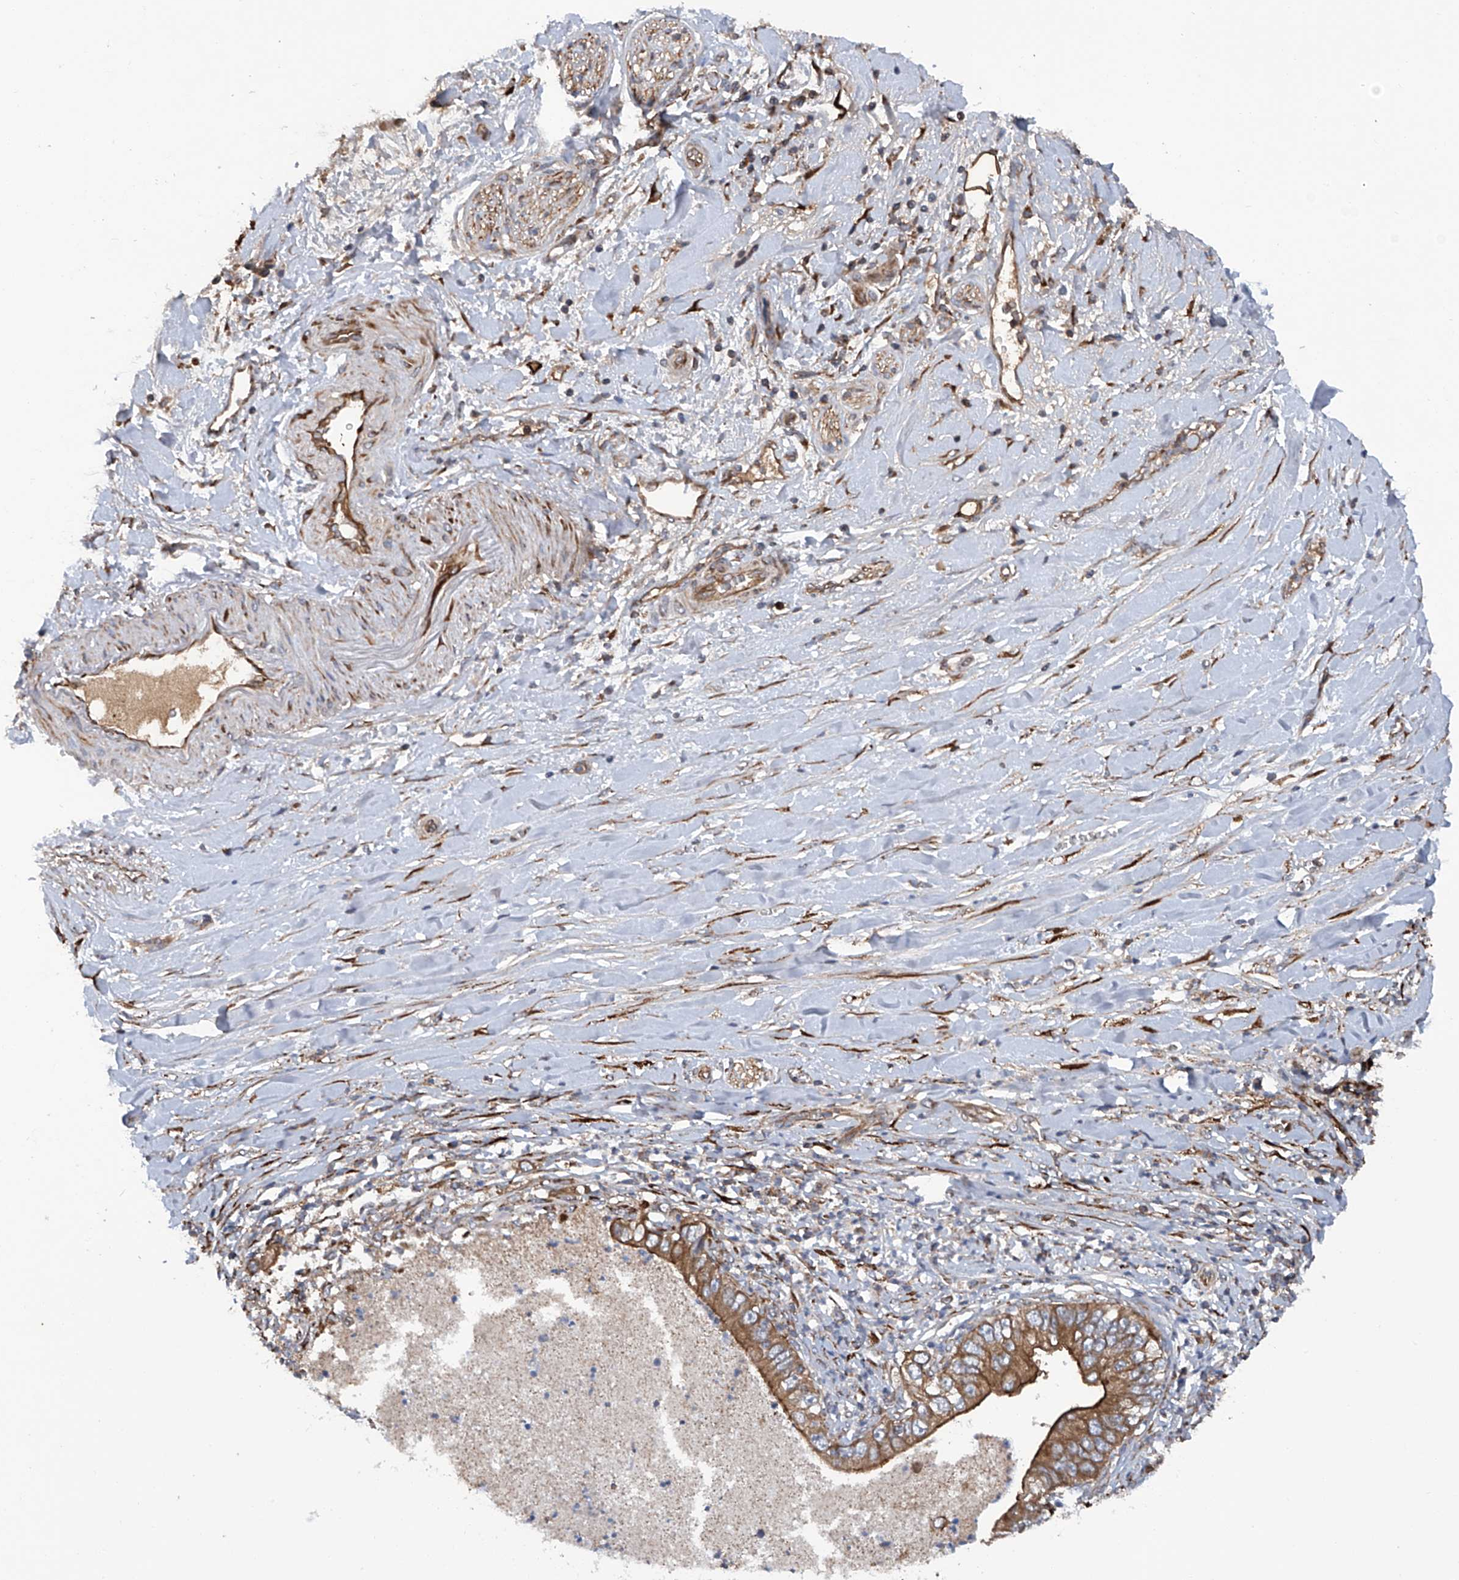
{"staining": {"intensity": "strong", "quantity": ">75%", "location": "cytoplasmic/membranous"}, "tissue": "pancreatic cancer", "cell_type": "Tumor cells", "image_type": "cancer", "snomed": [{"axis": "morphology", "description": "Adenocarcinoma, NOS"}, {"axis": "topography", "description": "Pancreas"}], "caption": "Tumor cells reveal strong cytoplasmic/membranous expression in about >75% of cells in pancreatic cancer (adenocarcinoma).", "gene": "ASCC3", "patient": {"sex": "female", "age": 78}}